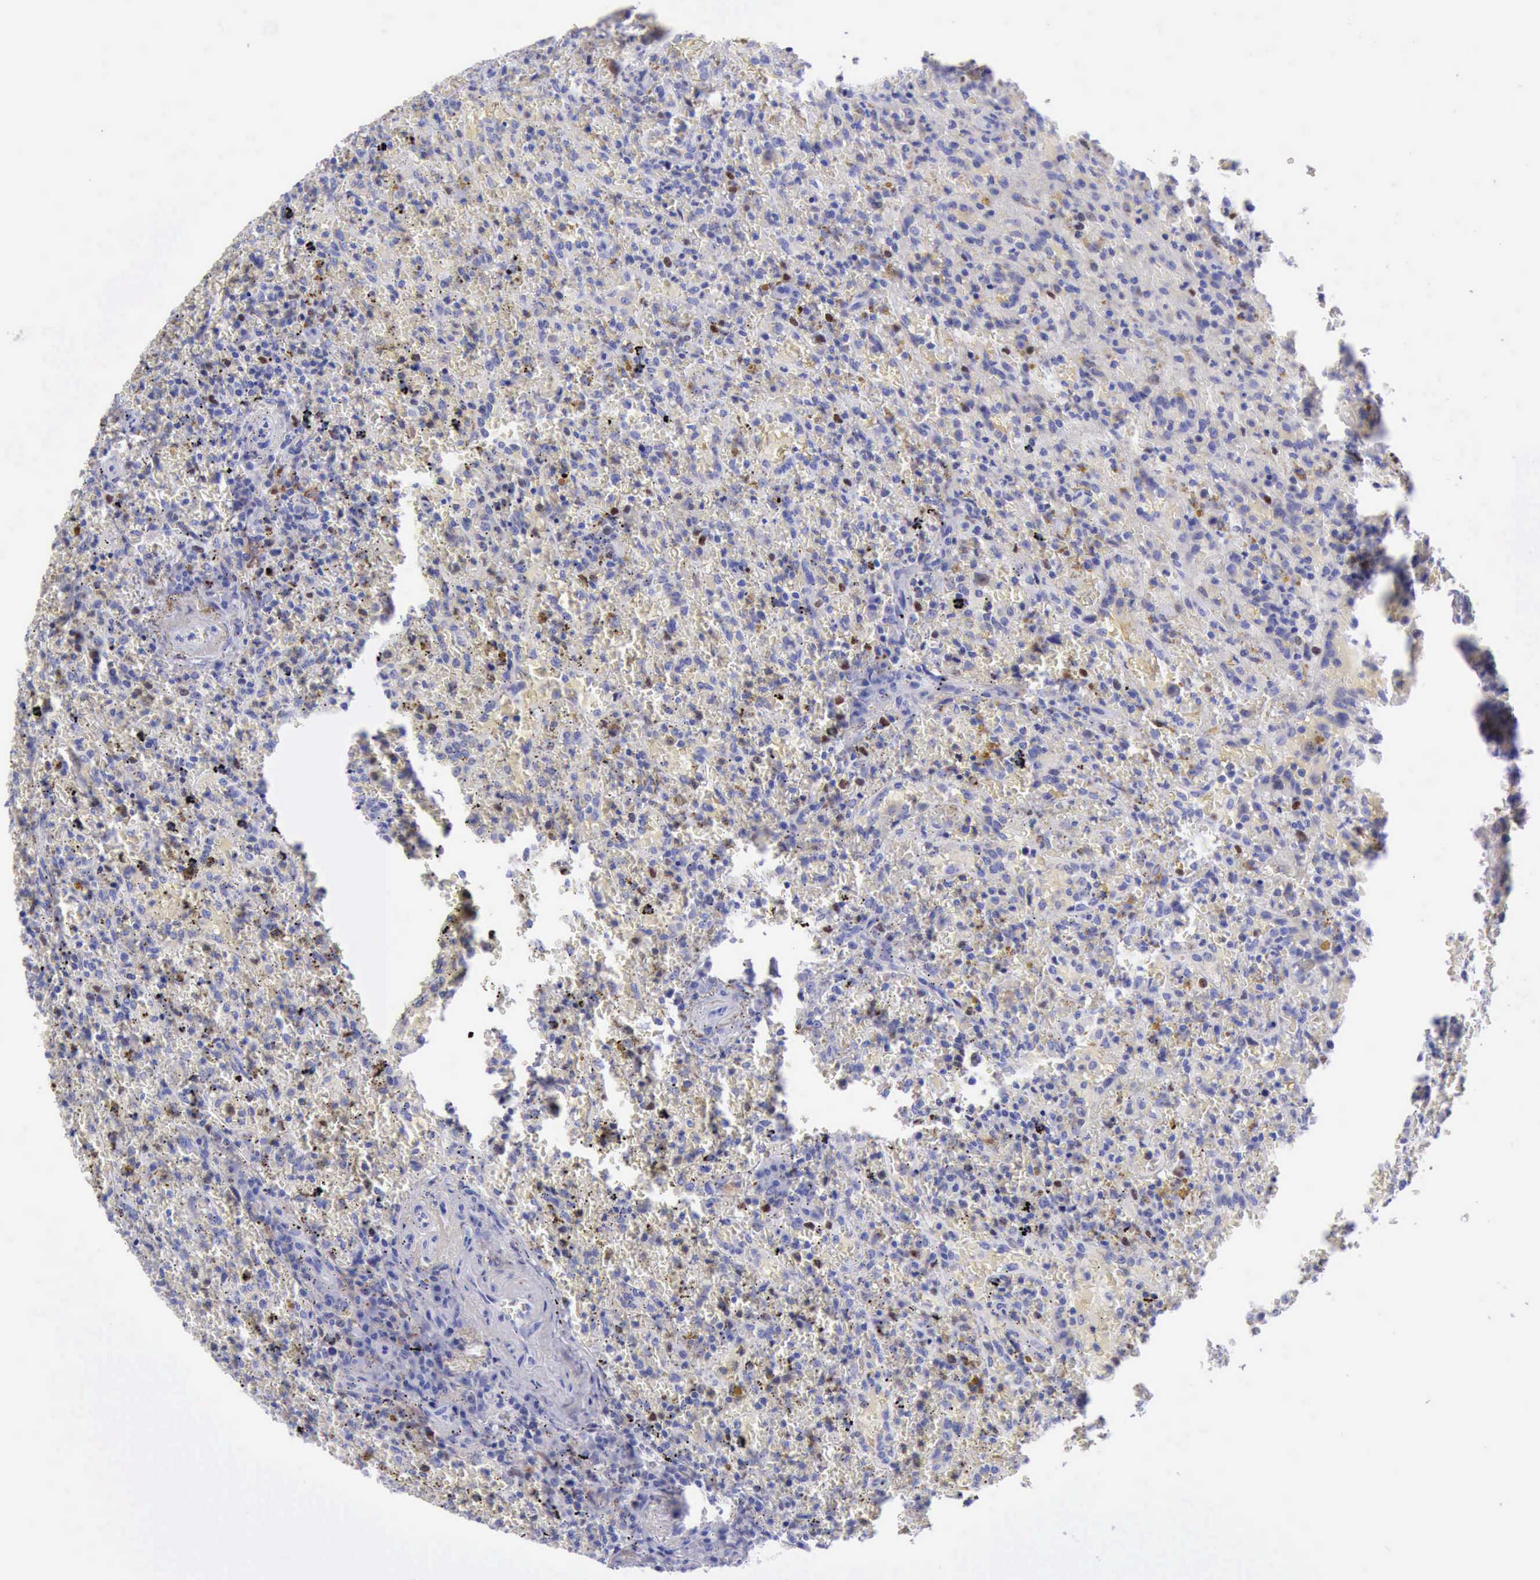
{"staining": {"intensity": "moderate", "quantity": "<25%", "location": "nuclear"}, "tissue": "lymphoma", "cell_type": "Tumor cells", "image_type": "cancer", "snomed": [{"axis": "morphology", "description": "Malignant lymphoma, non-Hodgkin's type, High grade"}, {"axis": "topography", "description": "Spleen"}, {"axis": "topography", "description": "Lymph node"}], "caption": "A low amount of moderate nuclear staining is seen in approximately <25% of tumor cells in lymphoma tissue. The staining is performed using DAB (3,3'-diaminobenzidine) brown chromogen to label protein expression. The nuclei are counter-stained blue using hematoxylin.", "gene": "MCM2", "patient": {"sex": "female", "age": 70}}